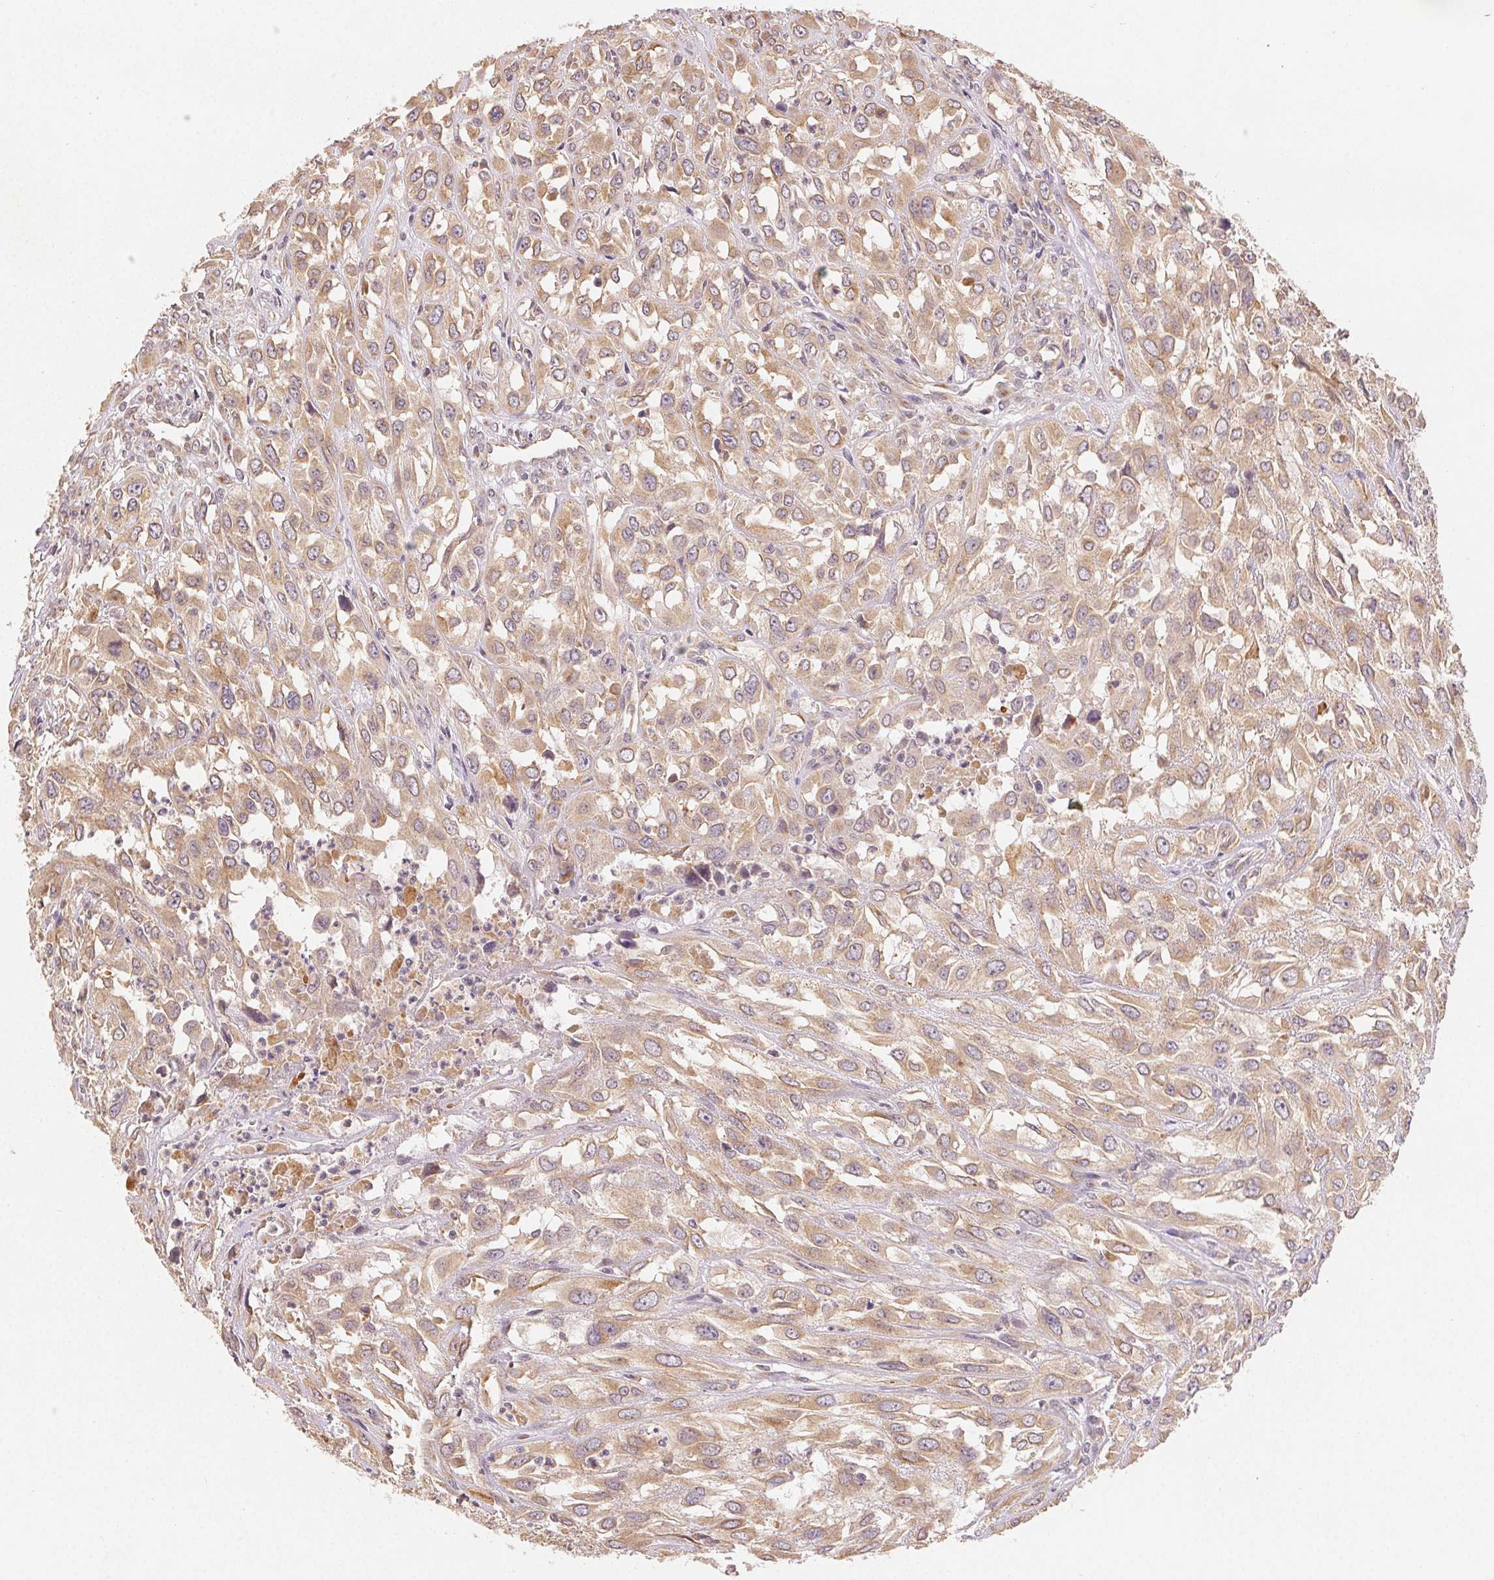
{"staining": {"intensity": "weak", "quantity": ">75%", "location": "cytoplasmic/membranous"}, "tissue": "urothelial cancer", "cell_type": "Tumor cells", "image_type": "cancer", "snomed": [{"axis": "morphology", "description": "Urothelial carcinoma, High grade"}, {"axis": "topography", "description": "Urinary bladder"}], "caption": "Brown immunohistochemical staining in human urothelial carcinoma (high-grade) displays weak cytoplasmic/membranous positivity in about >75% of tumor cells. (Stains: DAB (3,3'-diaminobenzidine) in brown, nuclei in blue, Microscopy: brightfield microscopy at high magnification).", "gene": "SEZ6L2", "patient": {"sex": "male", "age": 67}}